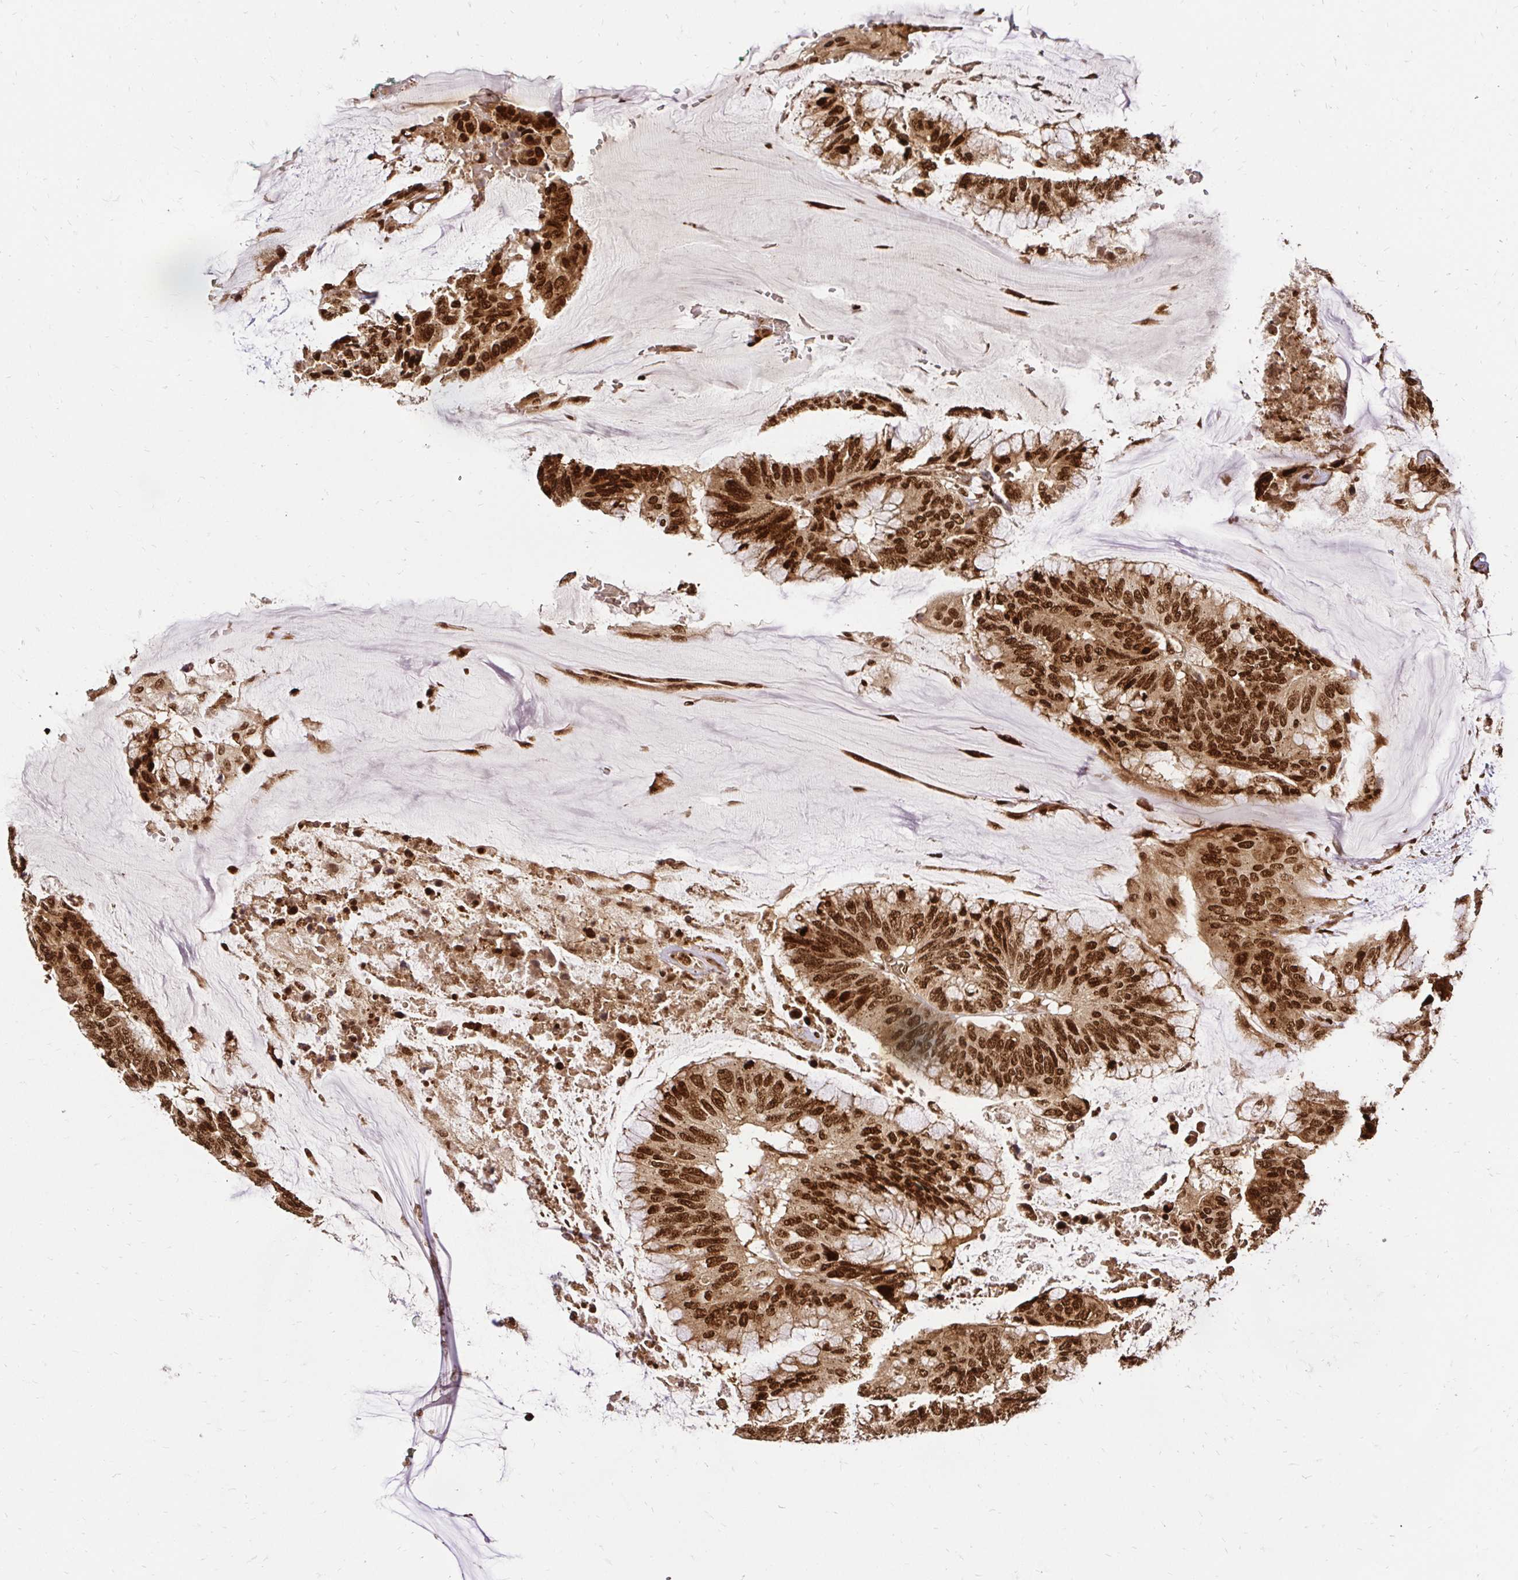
{"staining": {"intensity": "strong", "quantity": ">75%", "location": "nuclear"}, "tissue": "colorectal cancer", "cell_type": "Tumor cells", "image_type": "cancer", "snomed": [{"axis": "morphology", "description": "Adenocarcinoma, NOS"}, {"axis": "topography", "description": "Rectum"}], "caption": "Protein staining shows strong nuclear expression in about >75% of tumor cells in colorectal cancer.", "gene": "GLYR1", "patient": {"sex": "female", "age": 59}}